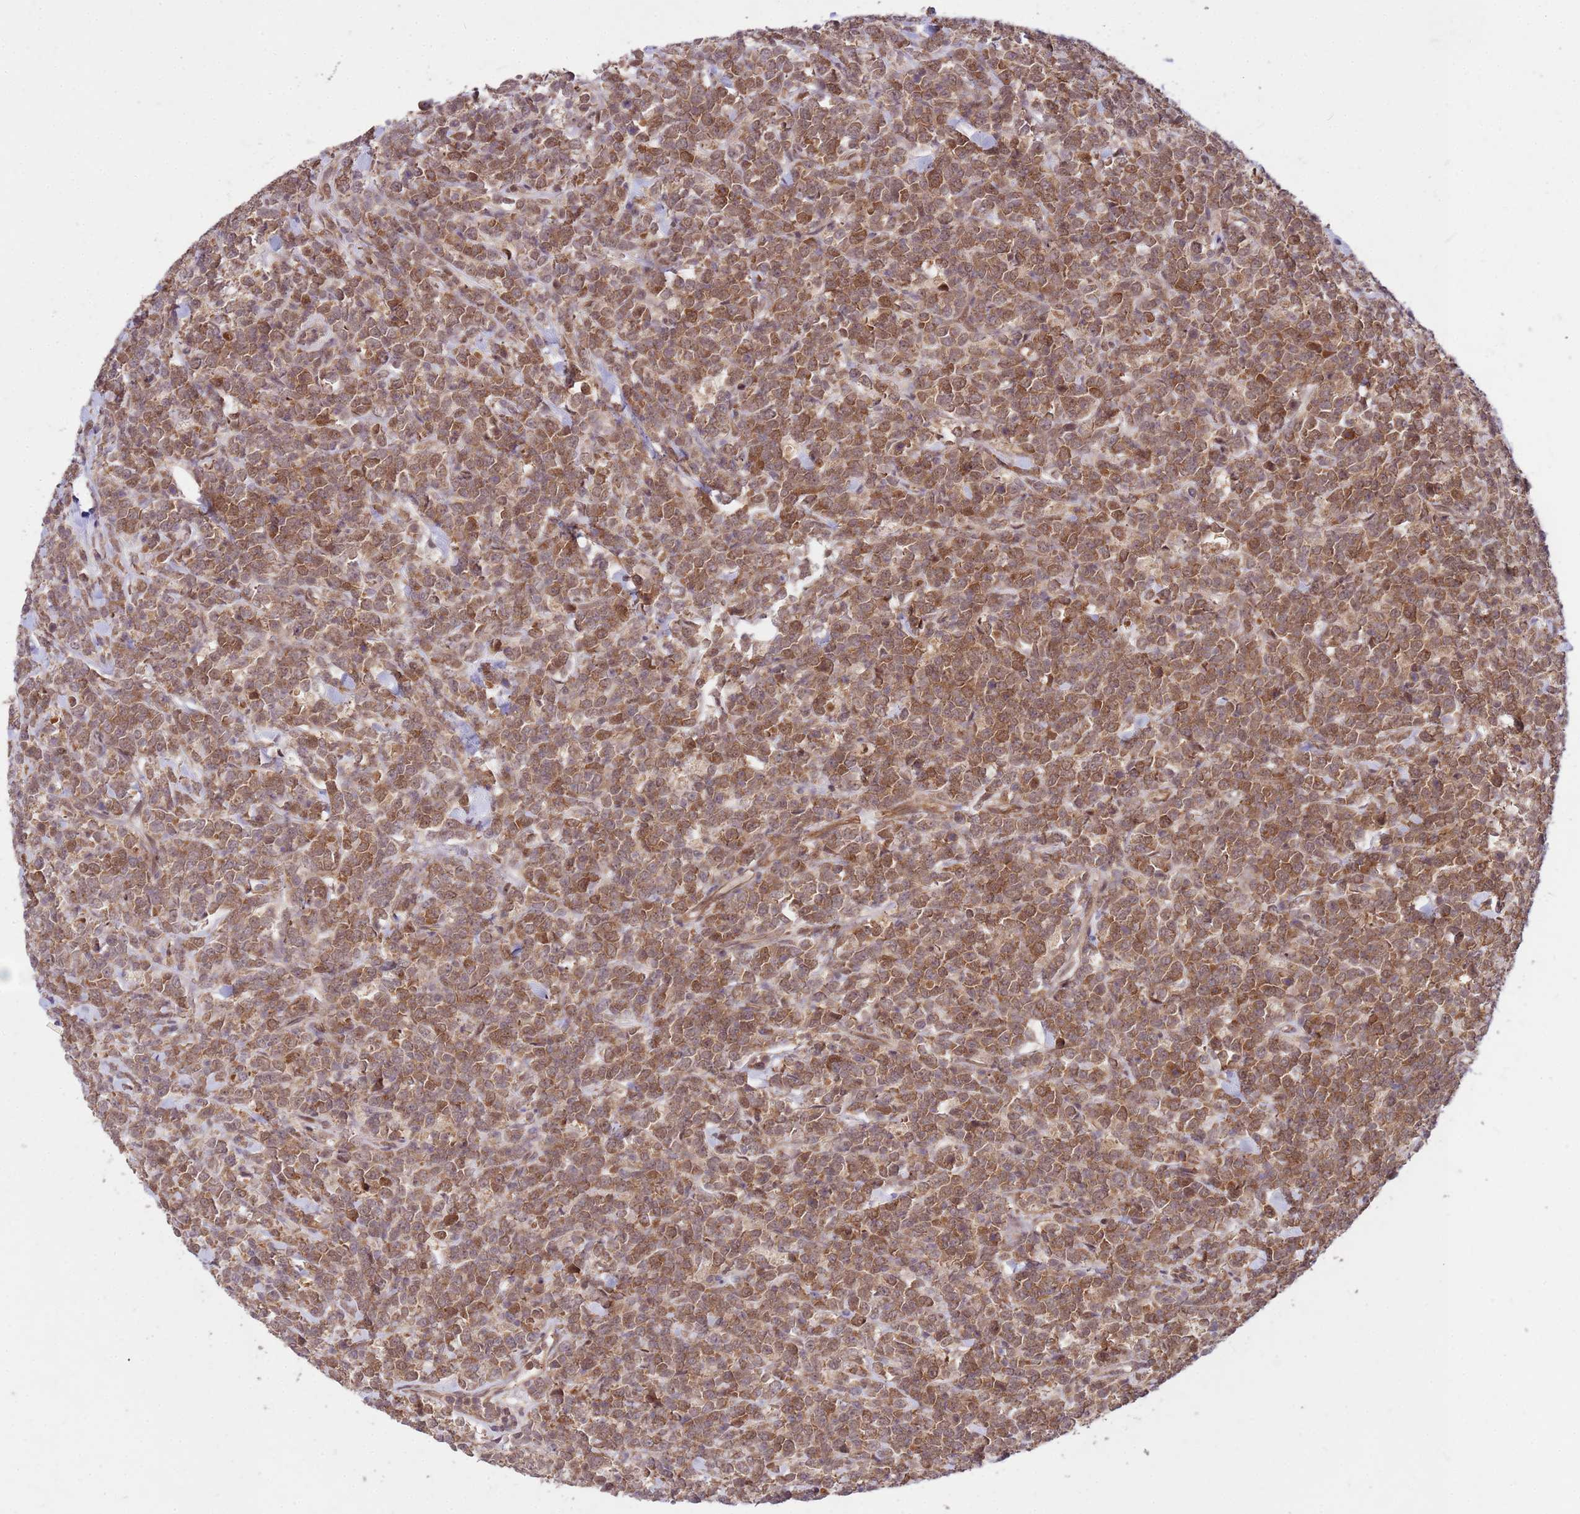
{"staining": {"intensity": "moderate", "quantity": ">75%", "location": "cytoplasmic/membranous"}, "tissue": "lymphoma", "cell_type": "Tumor cells", "image_type": "cancer", "snomed": [{"axis": "morphology", "description": "Malignant lymphoma, non-Hodgkin's type, High grade"}, {"axis": "topography", "description": "Small intestine"}], "caption": "Immunohistochemical staining of malignant lymphoma, non-Hodgkin's type (high-grade) displays moderate cytoplasmic/membranous protein staining in approximately >75% of tumor cells.", "gene": "PPP2CB", "patient": {"sex": "male", "age": 8}}